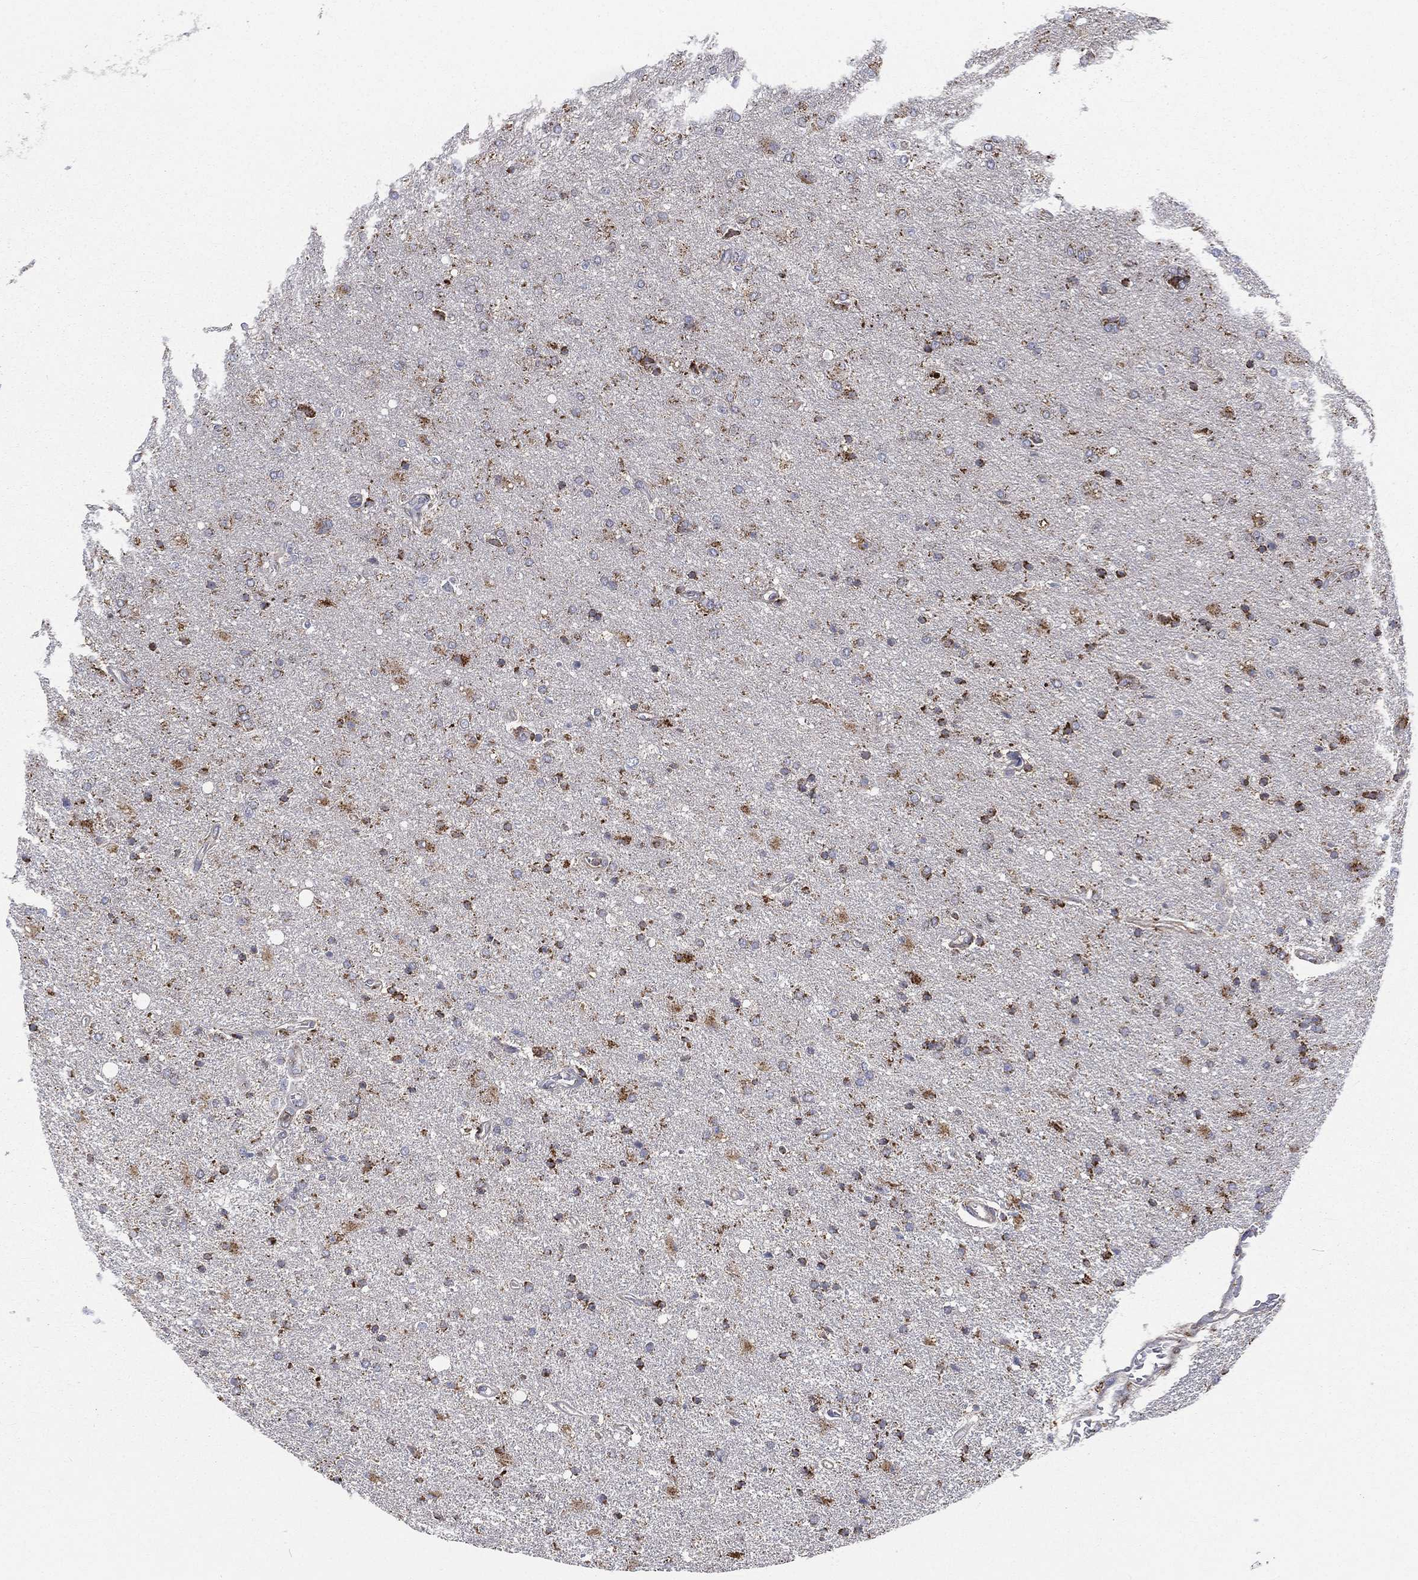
{"staining": {"intensity": "strong", "quantity": "<25%", "location": "cytoplasmic/membranous"}, "tissue": "glioma", "cell_type": "Tumor cells", "image_type": "cancer", "snomed": [{"axis": "morphology", "description": "Glioma, malignant, High grade"}, {"axis": "topography", "description": "Cerebral cortex"}], "caption": "The histopathology image shows immunohistochemical staining of malignant glioma (high-grade). There is strong cytoplasmic/membranous staining is present in approximately <25% of tumor cells.", "gene": "RIN3", "patient": {"sex": "male", "age": 70}}